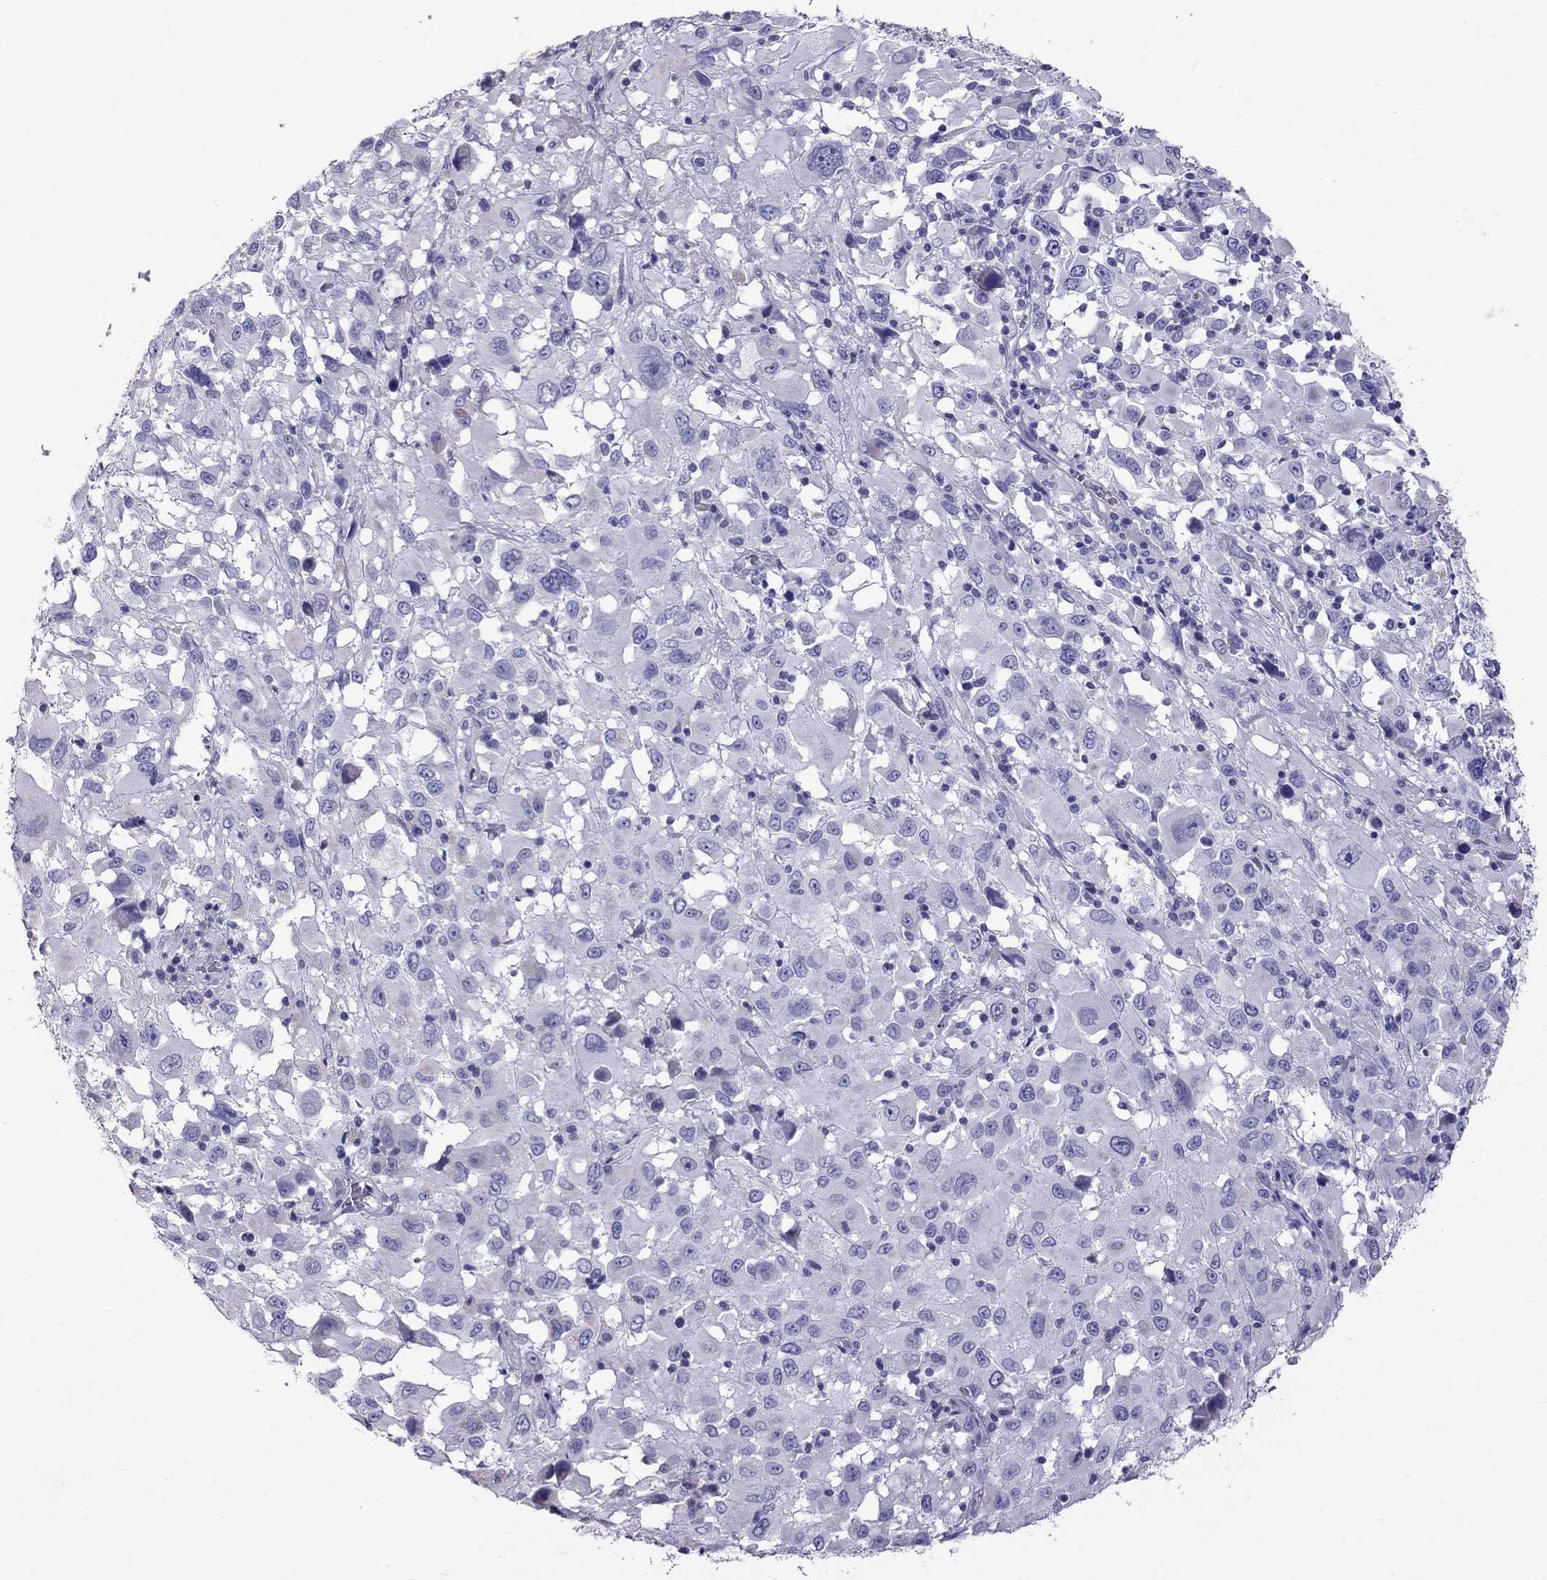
{"staining": {"intensity": "negative", "quantity": "none", "location": "none"}, "tissue": "melanoma", "cell_type": "Tumor cells", "image_type": "cancer", "snomed": [{"axis": "morphology", "description": "Malignant melanoma, Metastatic site"}, {"axis": "topography", "description": "Soft tissue"}], "caption": "The immunohistochemistry (IHC) photomicrograph has no significant staining in tumor cells of melanoma tissue.", "gene": "TTLL13", "patient": {"sex": "male", "age": 50}}